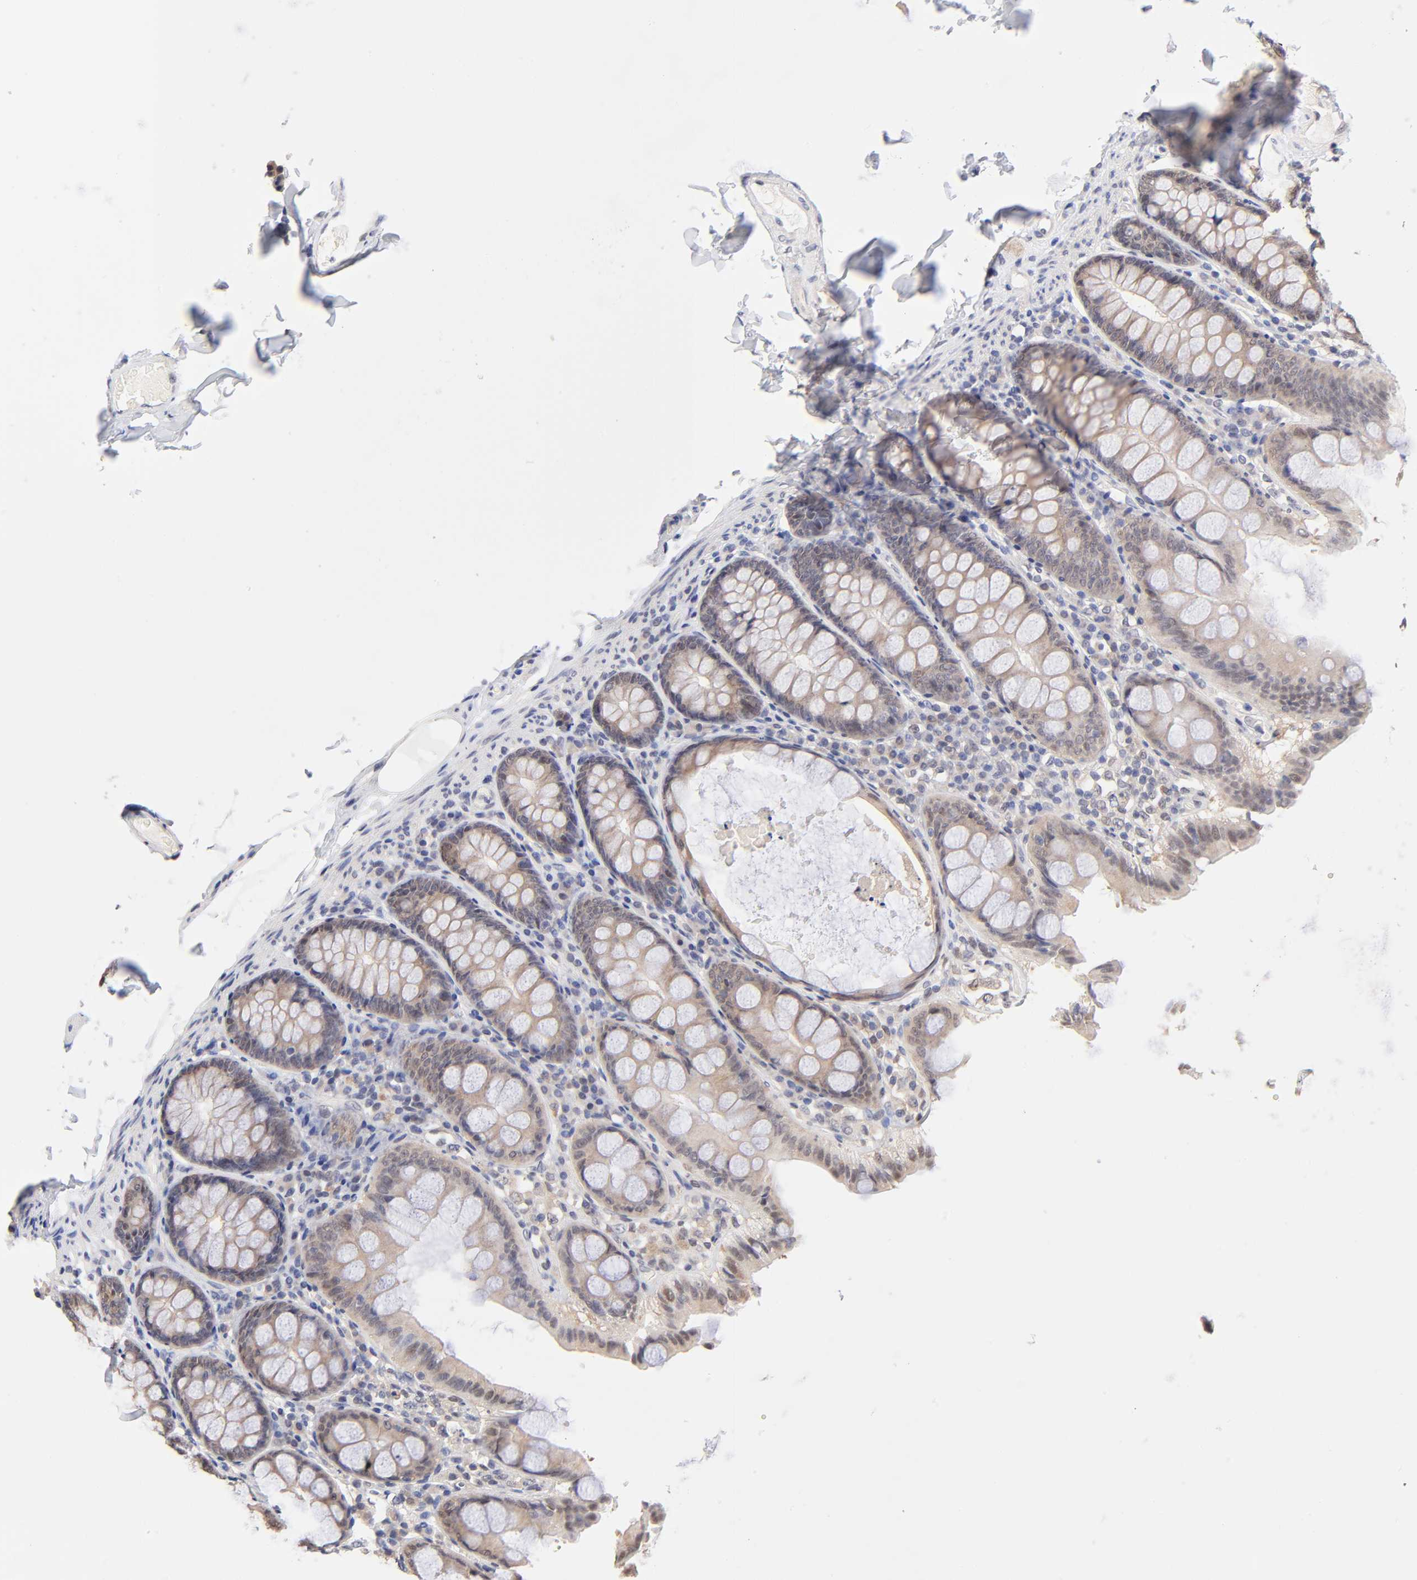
{"staining": {"intensity": "negative", "quantity": "none", "location": "none"}, "tissue": "colon", "cell_type": "Endothelial cells", "image_type": "normal", "snomed": [{"axis": "morphology", "description": "Normal tissue, NOS"}, {"axis": "topography", "description": "Colon"}], "caption": "Endothelial cells show no significant protein staining in benign colon. (DAB immunohistochemistry (IHC) with hematoxylin counter stain).", "gene": "TXNL1", "patient": {"sex": "female", "age": 61}}